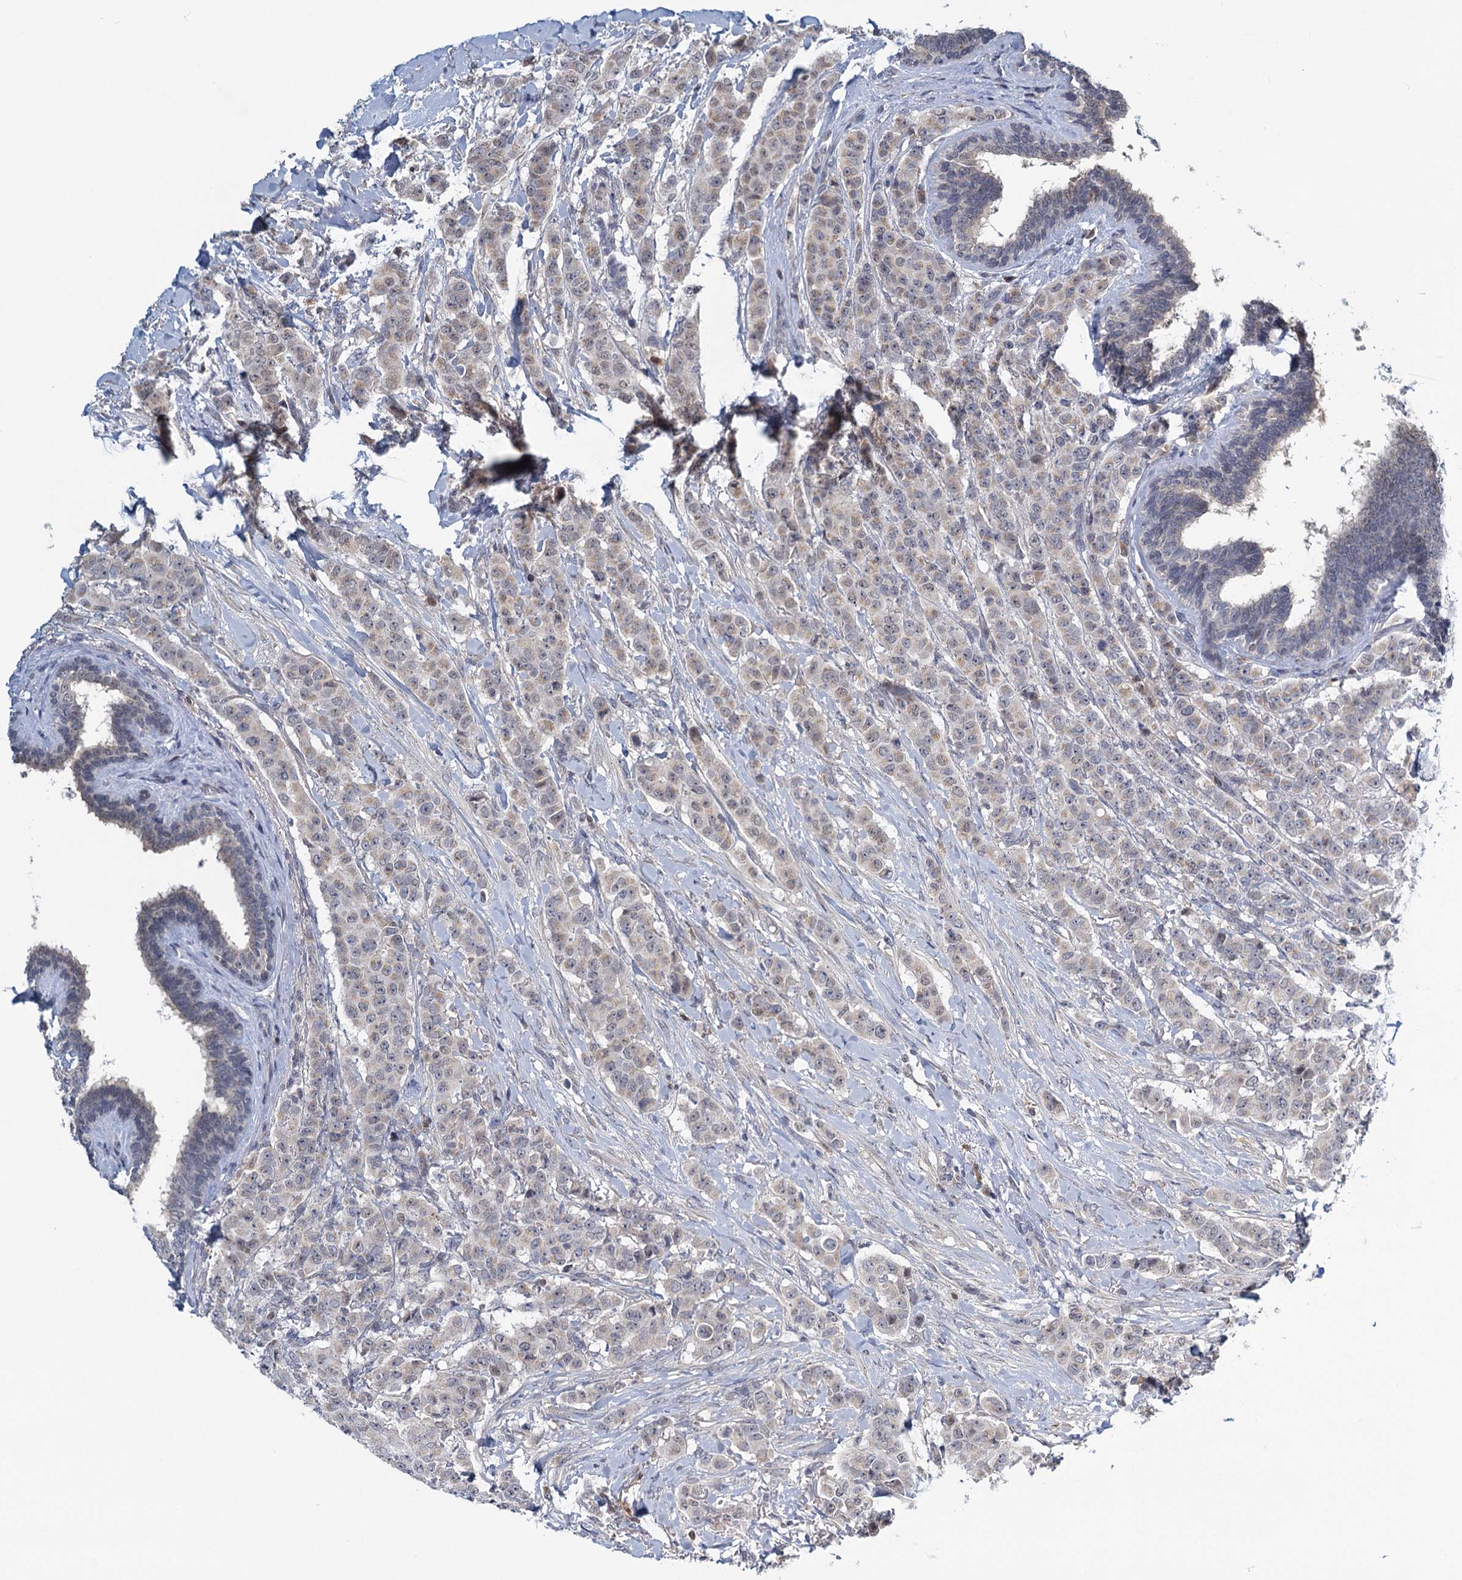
{"staining": {"intensity": "weak", "quantity": "<25%", "location": "cytoplasmic/membranous"}, "tissue": "breast cancer", "cell_type": "Tumor cells", "image_type": "cancer", "snomed": [{"axis": "morphology", "description": "Duct carcinoma"}, {"axis": "topography", "description": "Breast"}], "caption": "High power microscopy micrograph of an immunohistochemistry (IHC) histopathology image of breast cancer (intraductal carcinoma), revealing no significant expression in tumor cells.", "gene": "STAP1", "patient": {"sex": "female", "age": 40}}